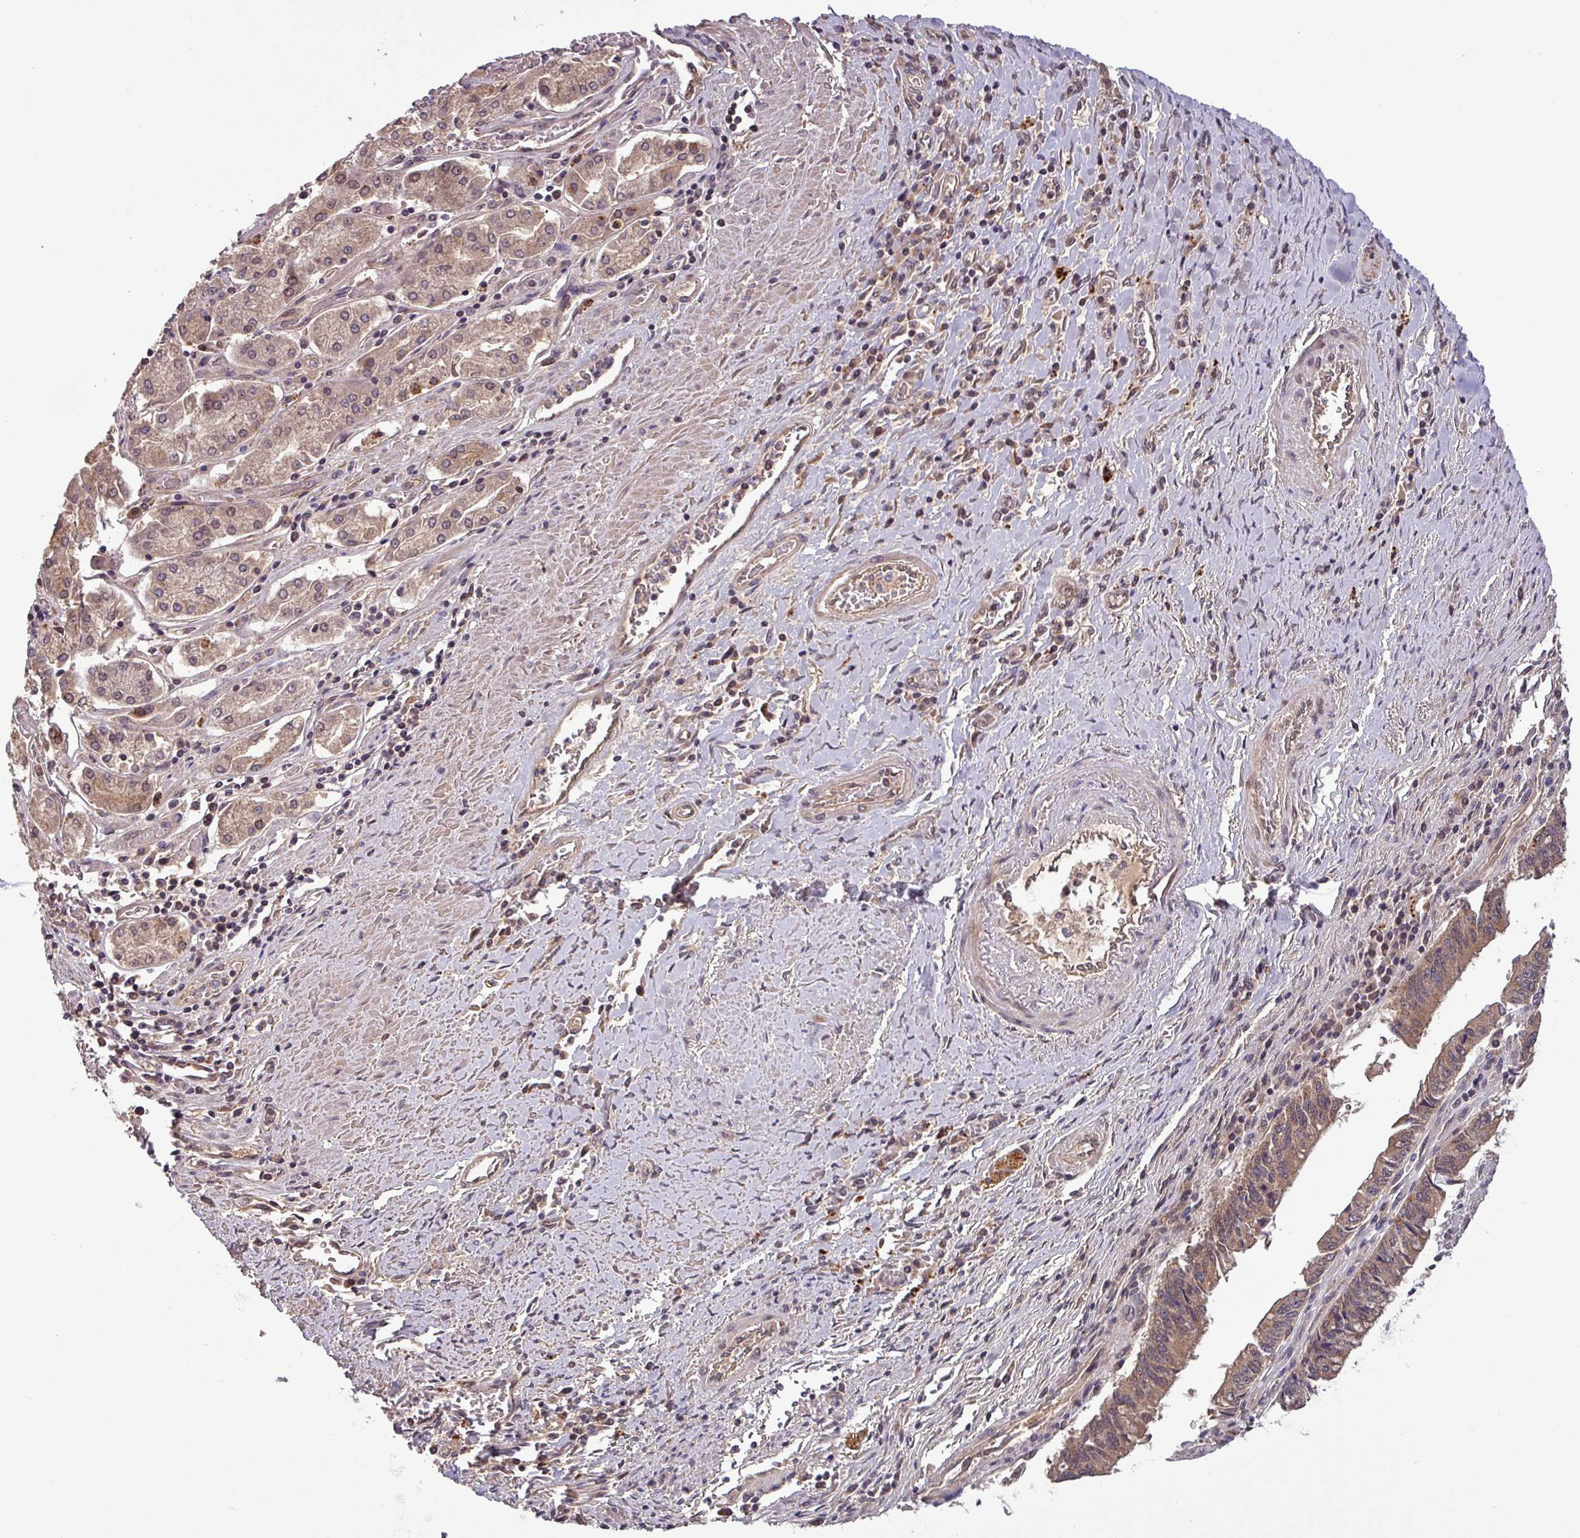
{"staining": {"intensity": "moderate", "quantity": ">75%", "location": "cytoplasmic/membranous,nuclear"}, "tissue": "pancreatic cancer", "cell_type": "Tumor cells", "image_type": "cancer", "snomed": [{"axis": "morphology", "description": "Adenocarcinoma, NOS"}, {"axis": "topography", "description": "Pancreas"}], "caption": "IHC of human adenocarcinoma (pancreatic) exhibits medium levels of moderate cytoplasmic/membranous and nuclear expression in about >75% of tumor cells.", "gene": "PUS1", "patient": {"sex": "female", "age": 50}}